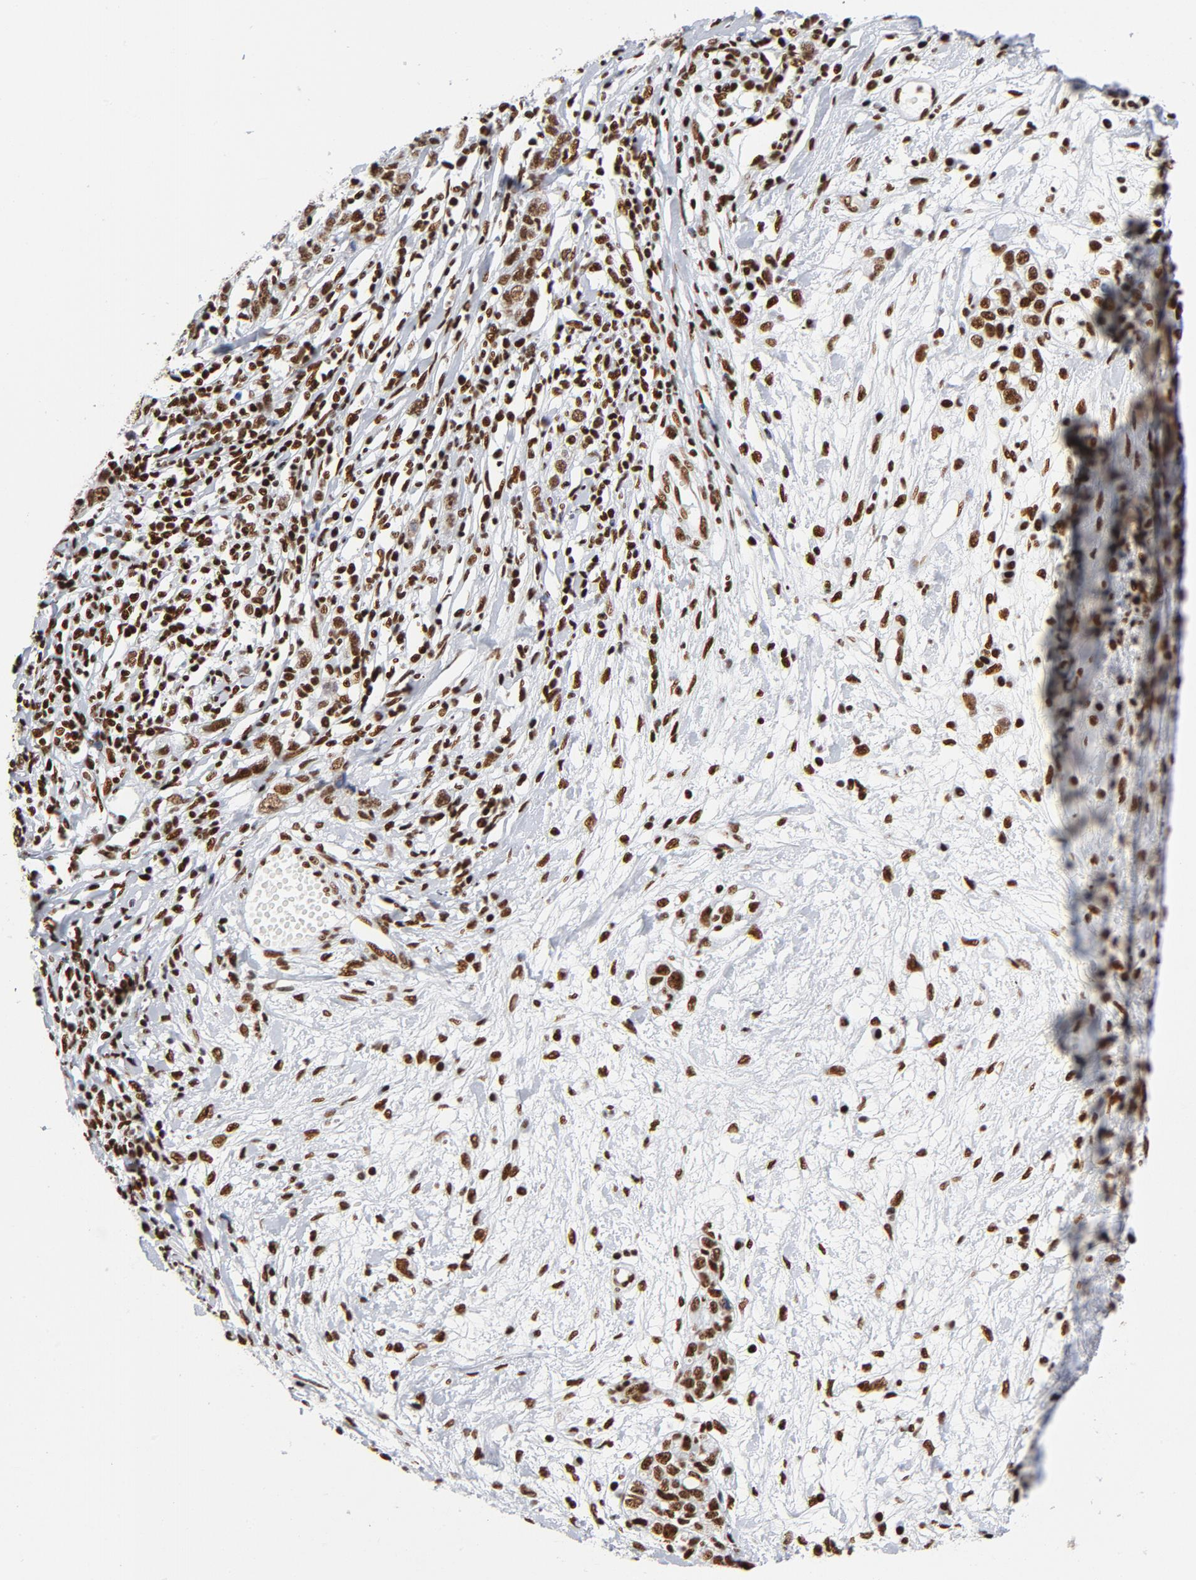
{"staining": {"intensity": "strong", "quantity": ">75%", "location": "nuclear"}, "tissue": "ovarian cancer", "cell_type": "Tumor cells", "image_type": "cancer", "snomed": [{"axis": "morphology", "description": "Cystadenocarcinoma, serous, NOS"}, {"axis": "topography", "description": "Ovary"}], "caption": "IHC (DAB) staining of serous cystadenocarcinoma (ovarian) reveals strong nuclear protein staining in approximately >75% of tumor cells. Using DAB (3,3'-diaminobenzidine) (brown) and hematoxylin (blue) stains, captured at high magnification using brightfield microscopy.", "gene": "XRCC5", "patient": {"sex": "female", "age": 71}}